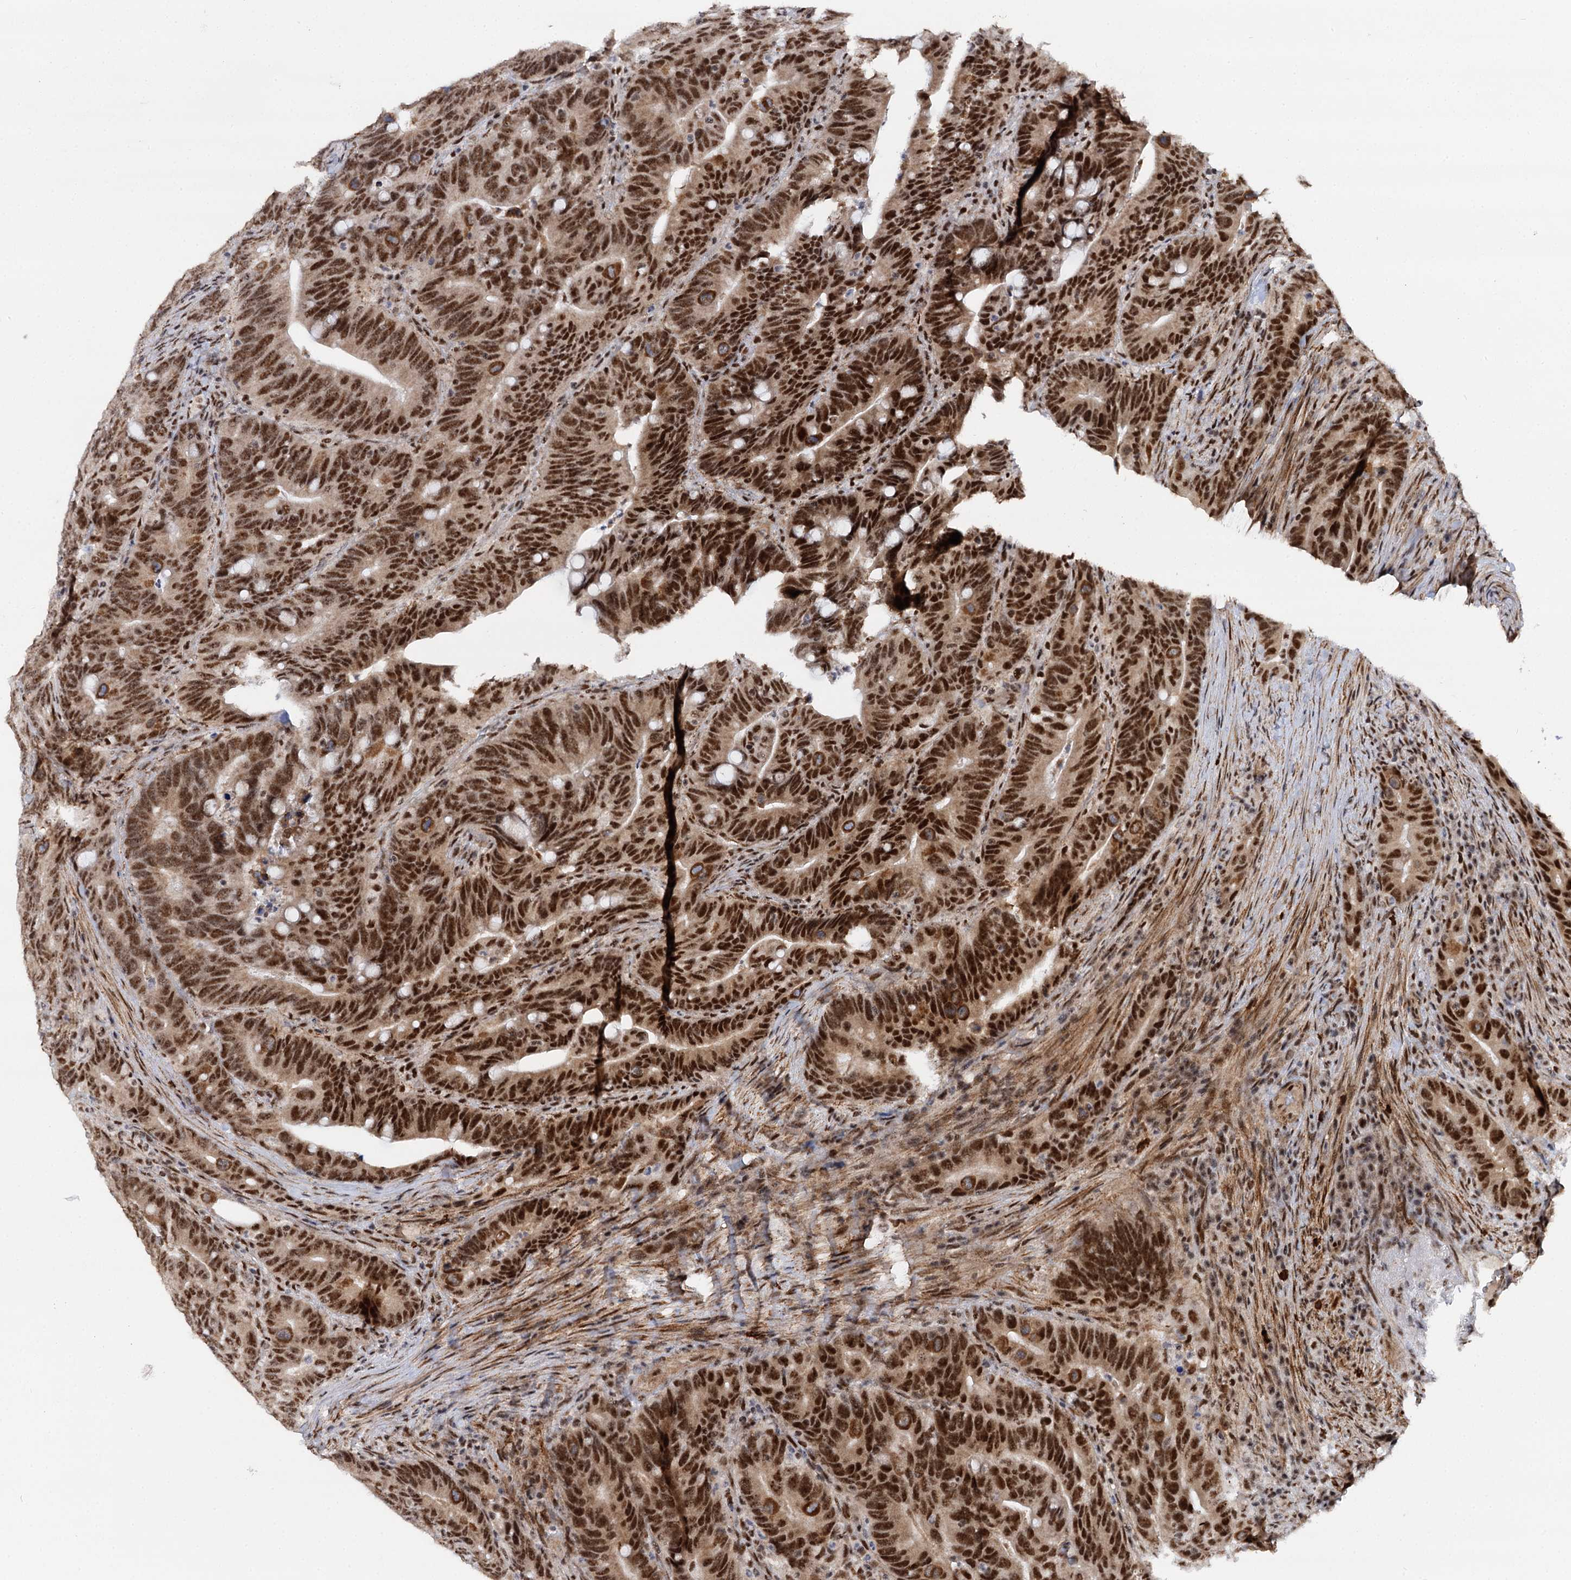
{"staining": {"intensity": "strong", "quantity": ">75%", "location": "nuclear"}, "tissue": "colorectal cancer", "cell_type": "Tumor cells", "image_type": "cancer", "snomed": [{"axis": "morphology", "description": "Adenocarcinoma, NOS"}, {"axis": "topography", "description": "Colon"}], "caption": "Colorectal cancer (adenocarcinoma) stained for a protein (brown) displays strong nuclear positive staining in approximately >75% of tumor cells.", "gene": "BUD13", "patient": {"sex": "female", "age": 66}}